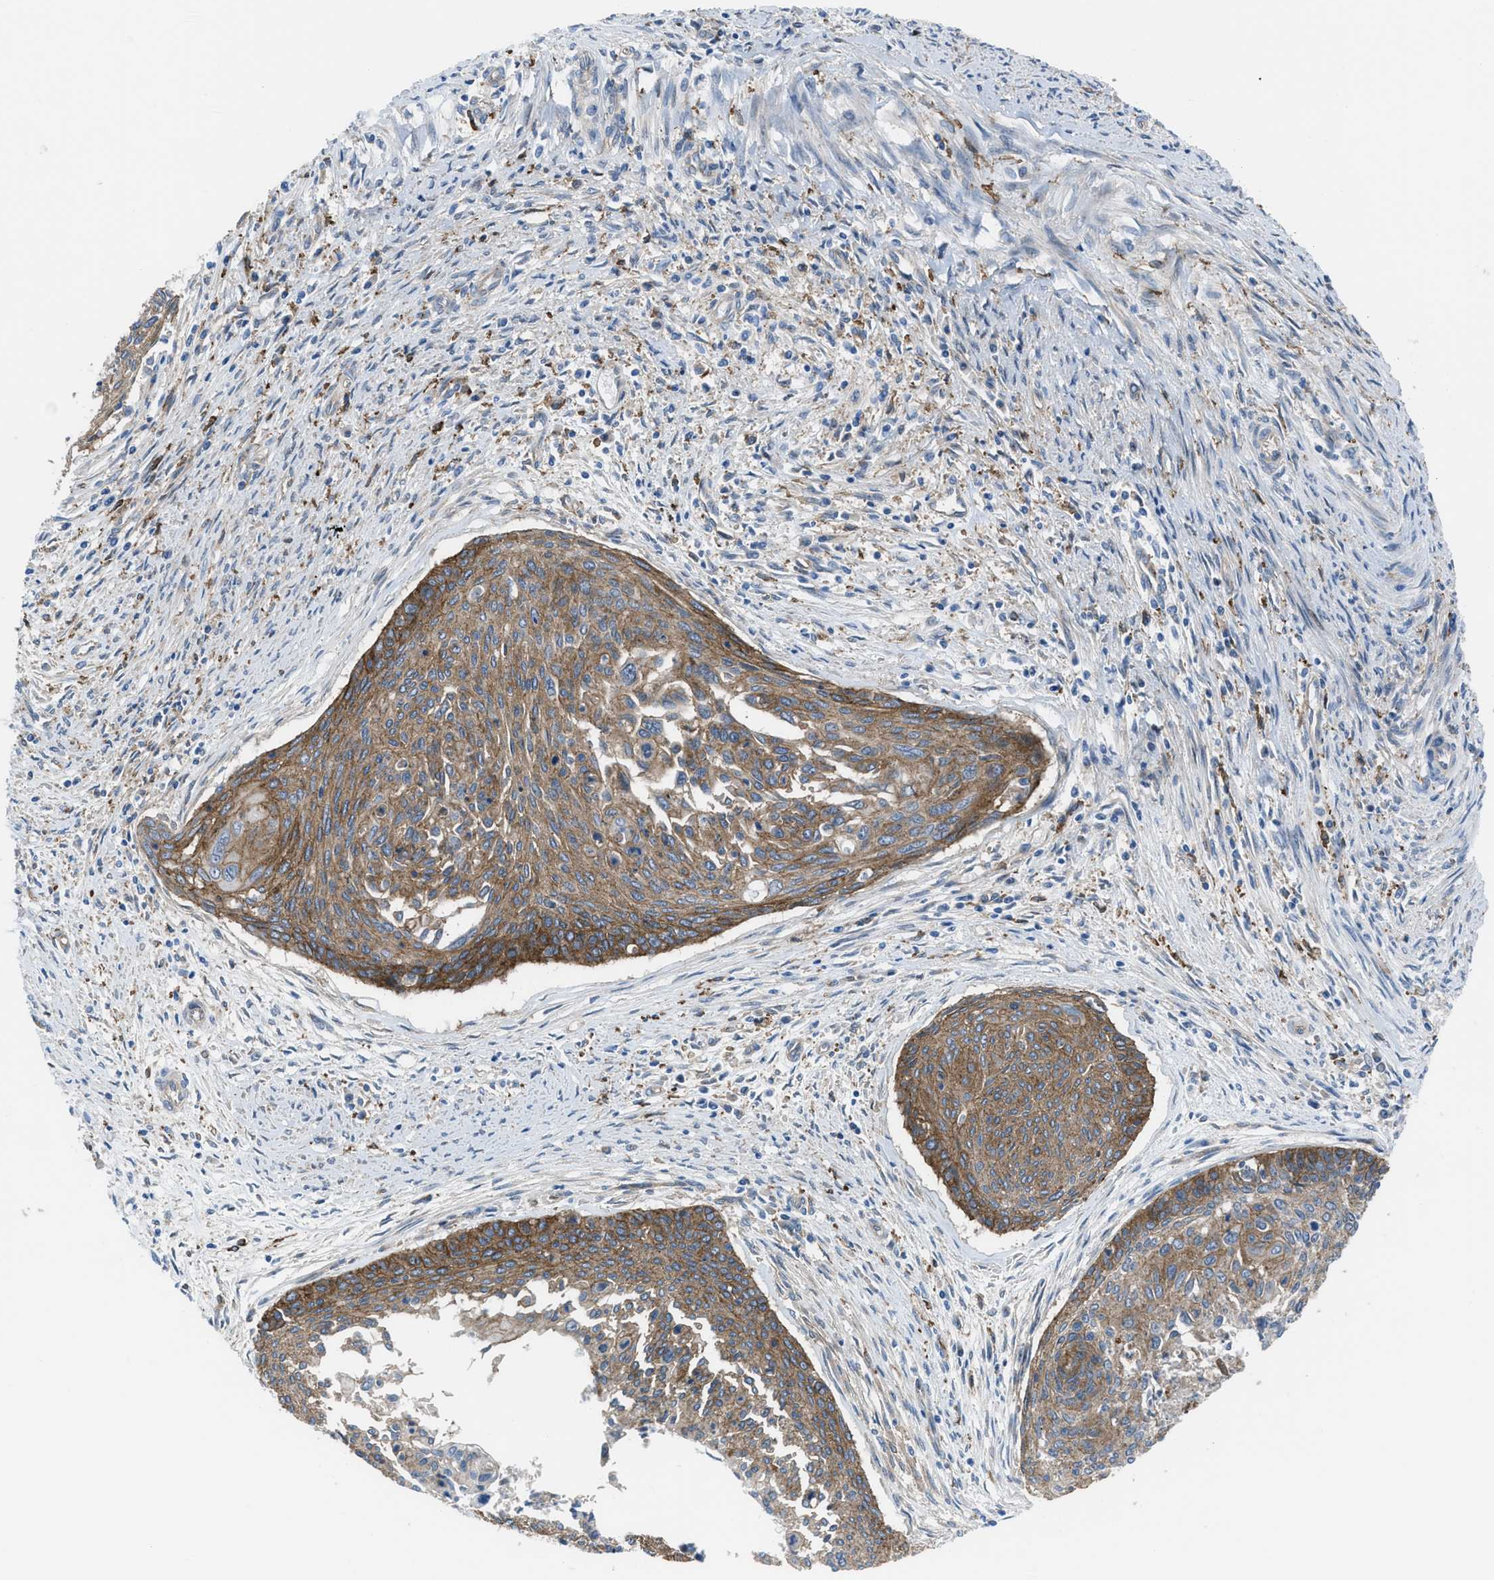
{"staining": {"intensity": "strong", "quantity": ">75%", "location": "cytoplasmic/membranous"}, "tissue": "cervical cancer", "cell_type": "Tumor cells", "image_type": "cancer", "snomed": [{"axis": "morphology", "description": "Squamous cell carcinoma, NOS"}, {"axis": "topography", "description": "Cervix"}], "caption": "Immunohistochemistry (IHC) image of neoplastic tissue: cervical cancer (squamous cell carcinoma) stained using IHC demonstrates high levels of strong protein expression localized specifically in the cytoplasmic/membranous of tumor cells, appearing as a cytoplasmic/membranous brown color.", "gene": "EGFR", "patient": {"sex": "female", "age": 55}}